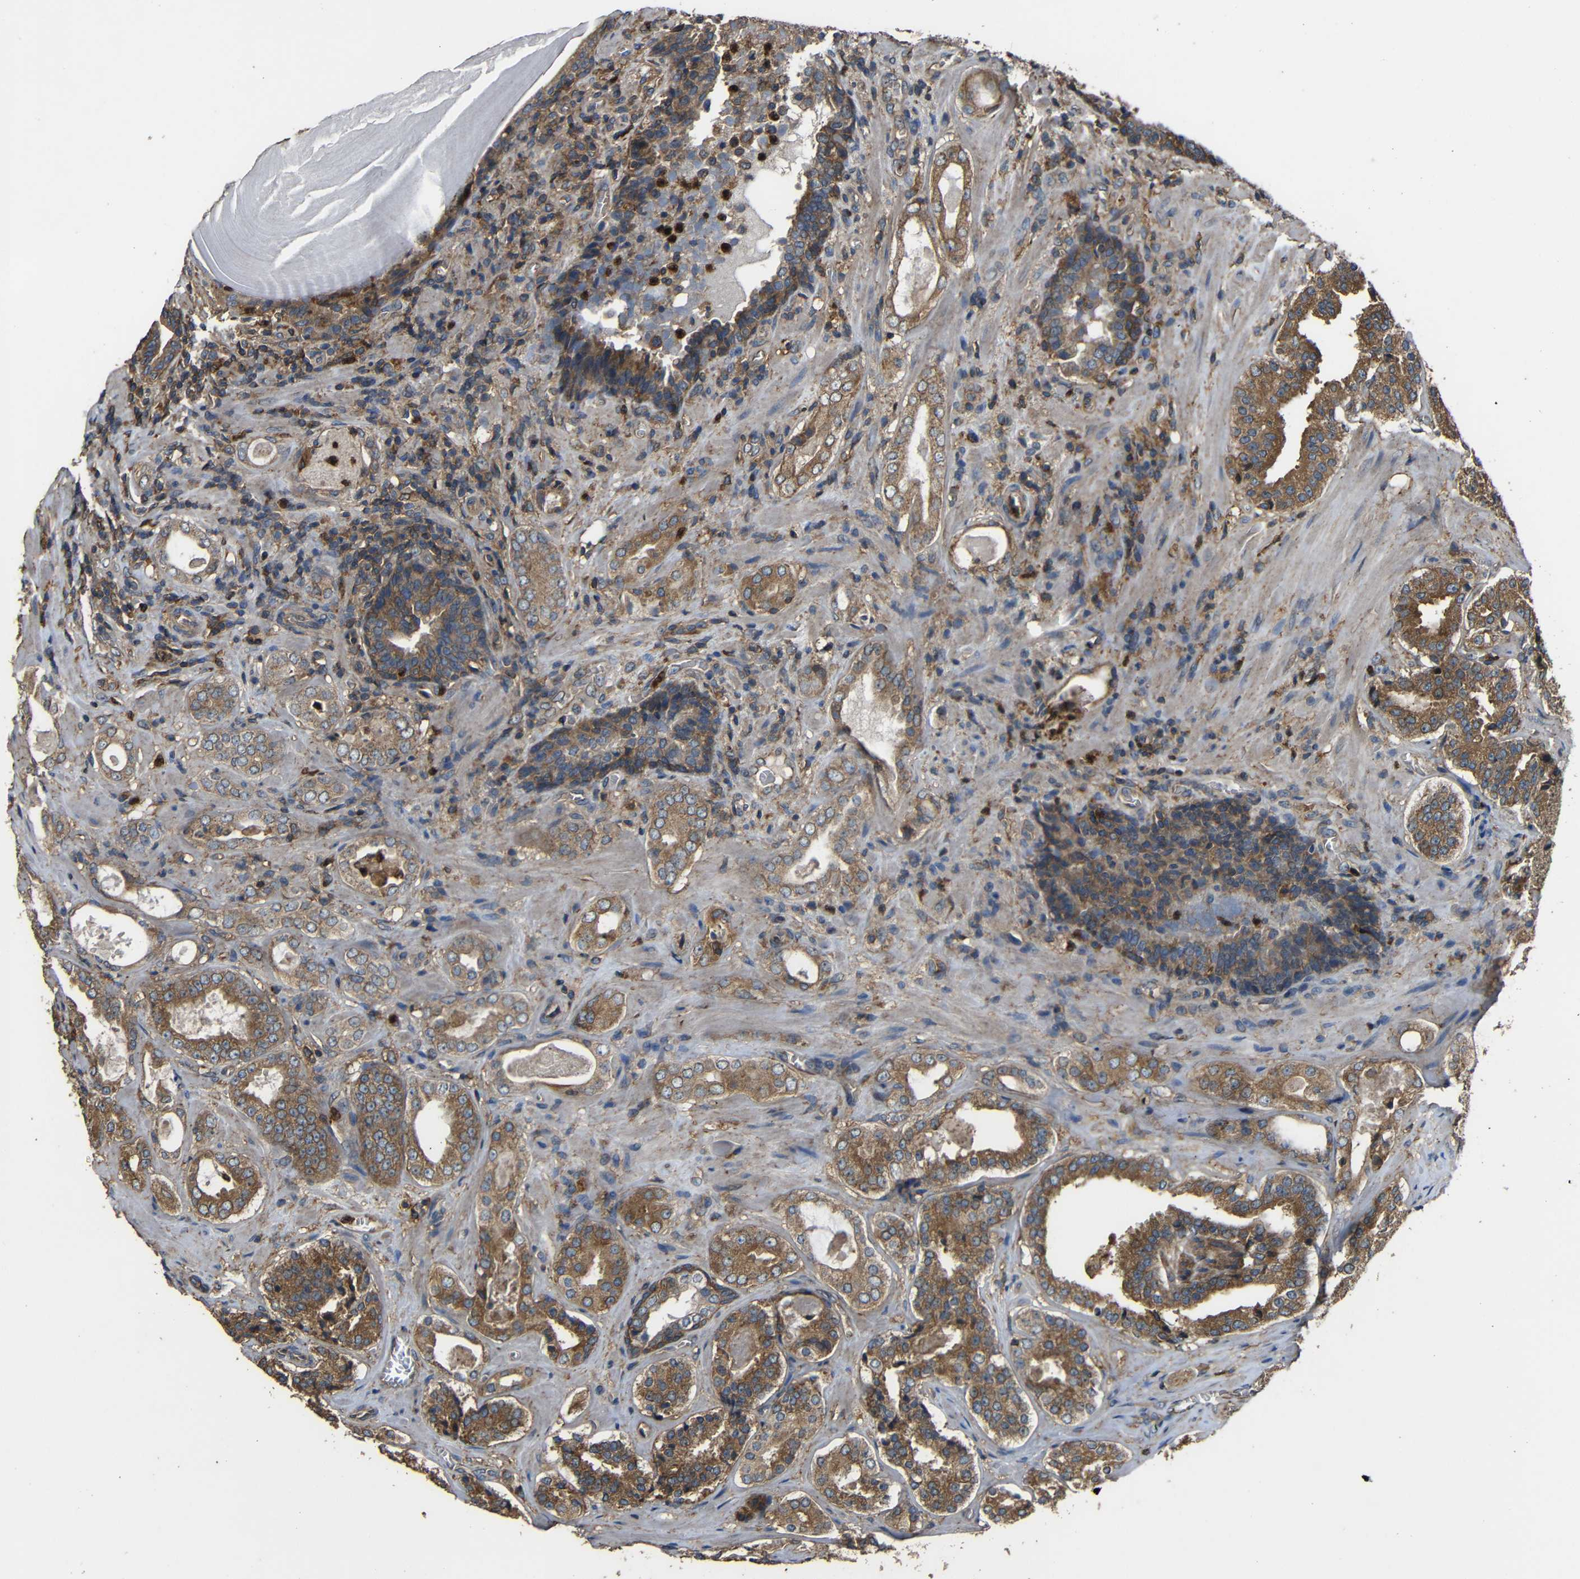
{"staining": {"intensity": "moderate", "quantity": ">75%", "location": "cytoplasmic/membranous"}, "tissue": "prostate cancer", "cell_type": "Tumor cells", "image_type": "cancer", "snomed": [{"axis": "morphology", "description": "Adenocarcinoma, High grade"}, {"axis": "topography", "description": "Prostate"}], "caption": "The immunohistochemical stain highlights moderate cytoplasmic/membranous expression in tumor cells of prostate cancer (high-grade adenocarcinoma) tissue. (DAB (3,3'-diaminobenzidine) IHC, brown staining for protein, blue staining for nuclei).", "gene": "TREM2", "patient": {"sex": "male", "age": 60}}